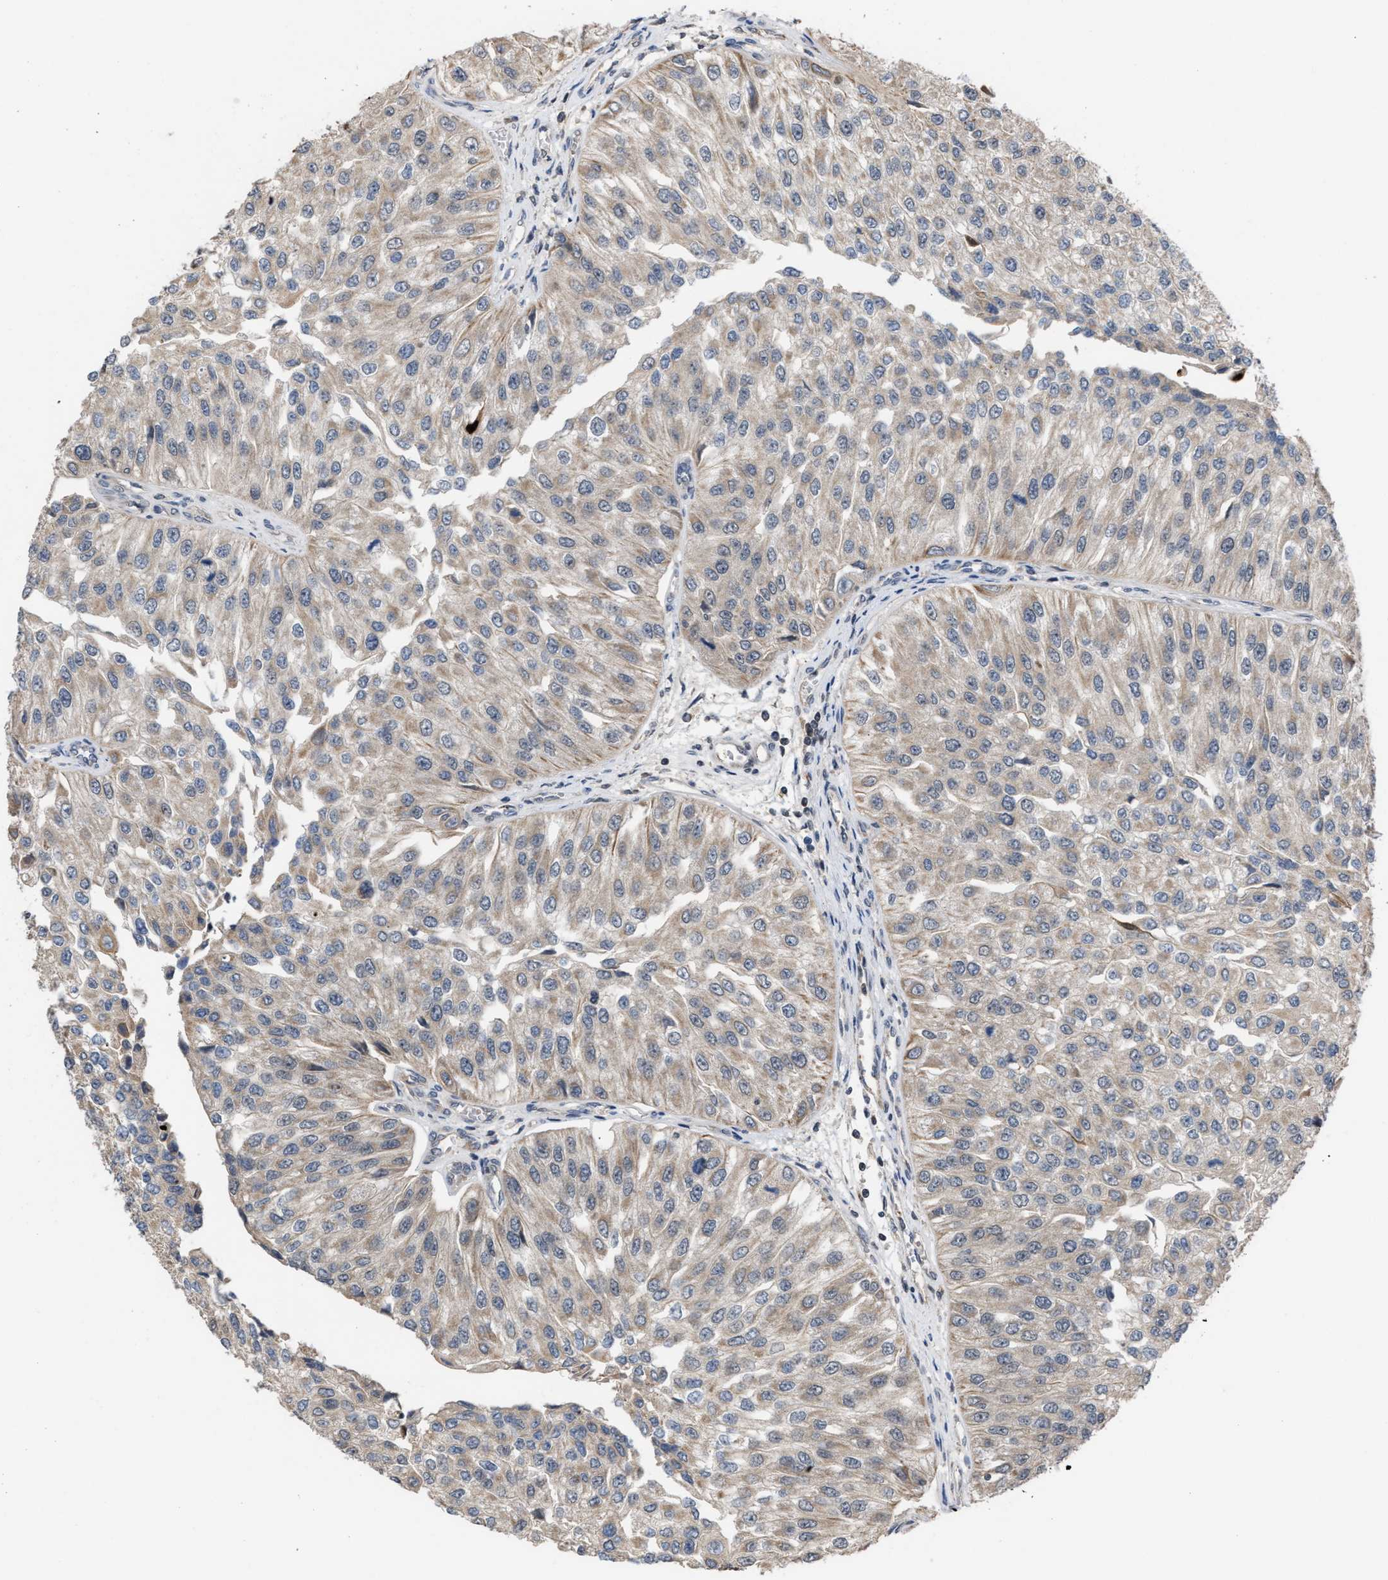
{"staining": {"intensity": "weak", "quantity": "<25%", "location": "cytoplasmic/membranous"}, "tissue": "urothelial cancer", "cell_type": "Tumor cells", "image_type": "cancer", "snomed": [{"axis": "morphology", "description": "Urothelial carcinoma, High grade"}, {"axis": "topography", "description": "Kidney"}, {"axis": "topography", "description": "Urinary bladder"}], "caption": "Immunohistochemistry of human urothelial carcinoma (high-grade) displays no staining in tumor cells.", "gene": "C9orf78", "patient": {"sex": "male", "age": 77}}